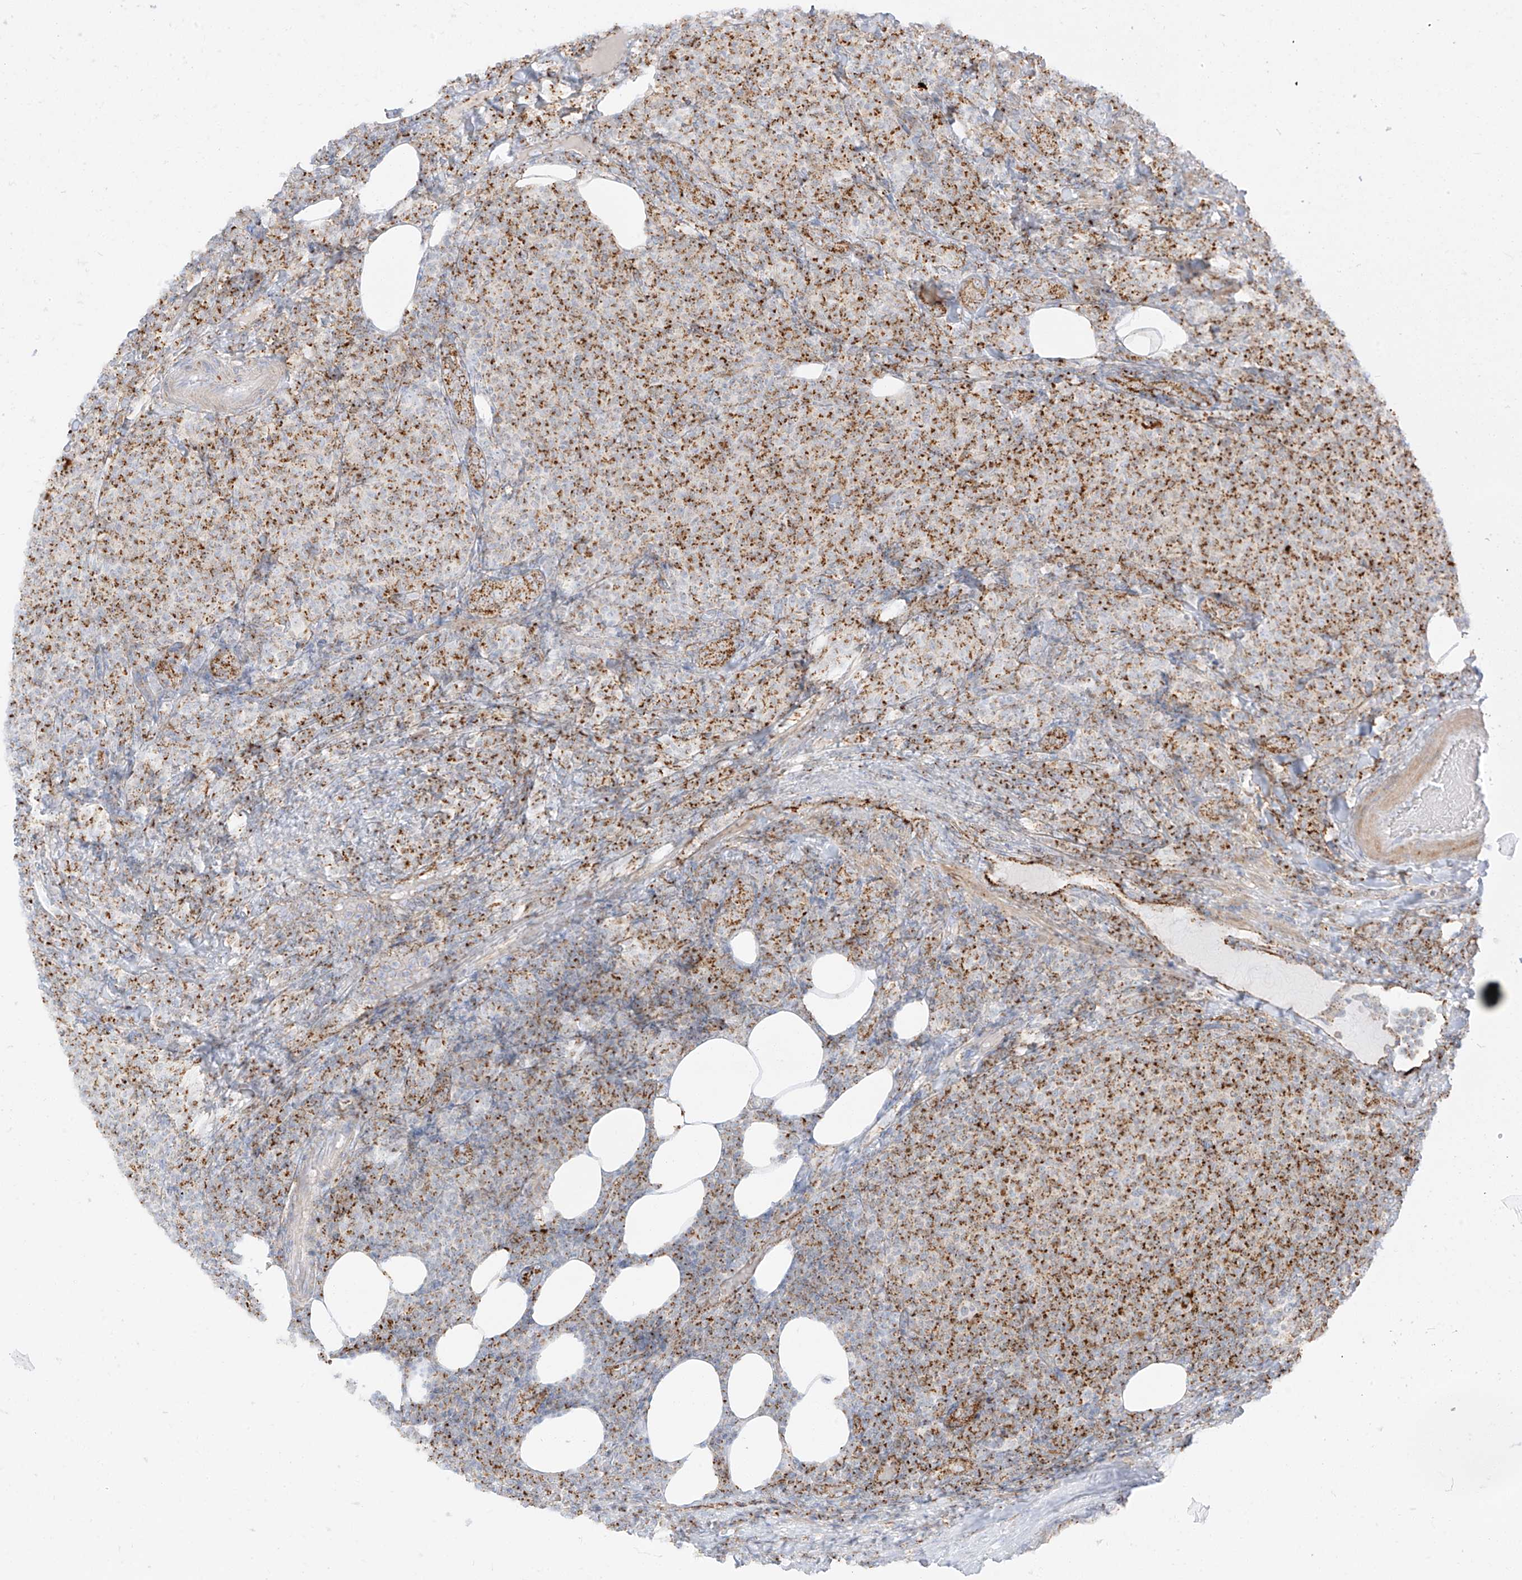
{"staining": {"intensity": "moderate", "quantity": ">75%", "location": "cytoplasmic/membranous"}, "tissue": "lymphoma", "cell_type": "Tumor cells", "image_type": "cancer", "snomed": [{"axis": "morphology", "description": "Malignant lymphoma, non-Hodgkin's type, Low grade"}, {"axis": "topography", "description": "Lymph node"}], "caption": "Immunohistochemistry histopathology image of neoplastic tissue: human lymphoma stained using immunohistochemistry (IHC) shows medium levels of moderate protein expression localized specifically in the cytoplasmic/membranous of tumor cells, appearing as a cytoplasmic/membranous brown color.", "gene": "SLC35F6", "patient": {"sex": "male", "age": 66}}